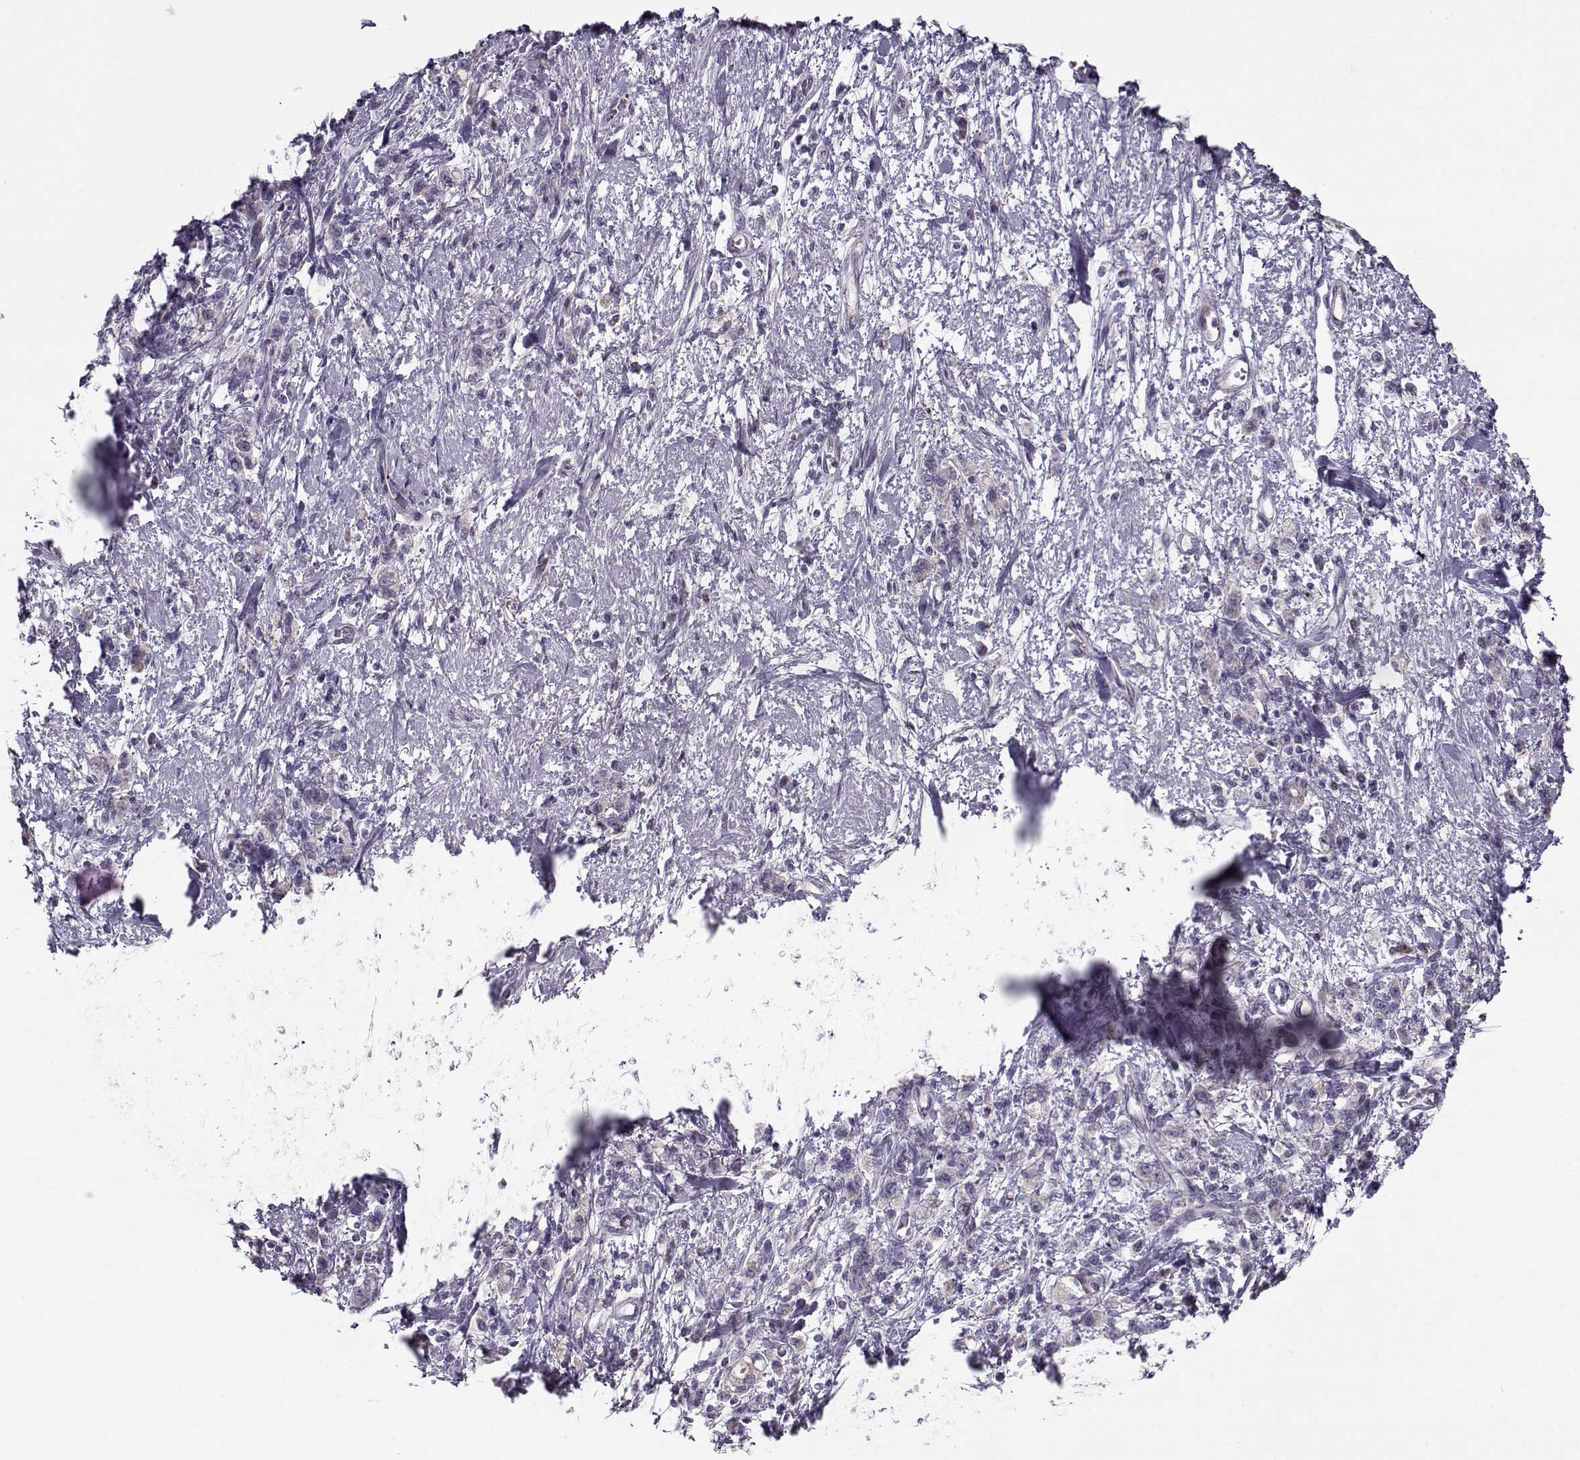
{"staining": {"intensity": "negative", "quantity": "none", "location": "none"}, "tissue": "stomach cancer", "cell_type": "Tumor cells", "image_type": "cancer", "snomed": [{"axis": "morphology", "description": "Adenocarcinoma, NOS"}, {"axis": "topography", "description": "Stomach"}], "caption": "An immunohistochemistry (IHC) histopathology image of stomach cancer is shown. There is no staining in tumor cells of stomach cancer.", "gene": "KLF17", "patient": {"sex": "male", "age": 77}}